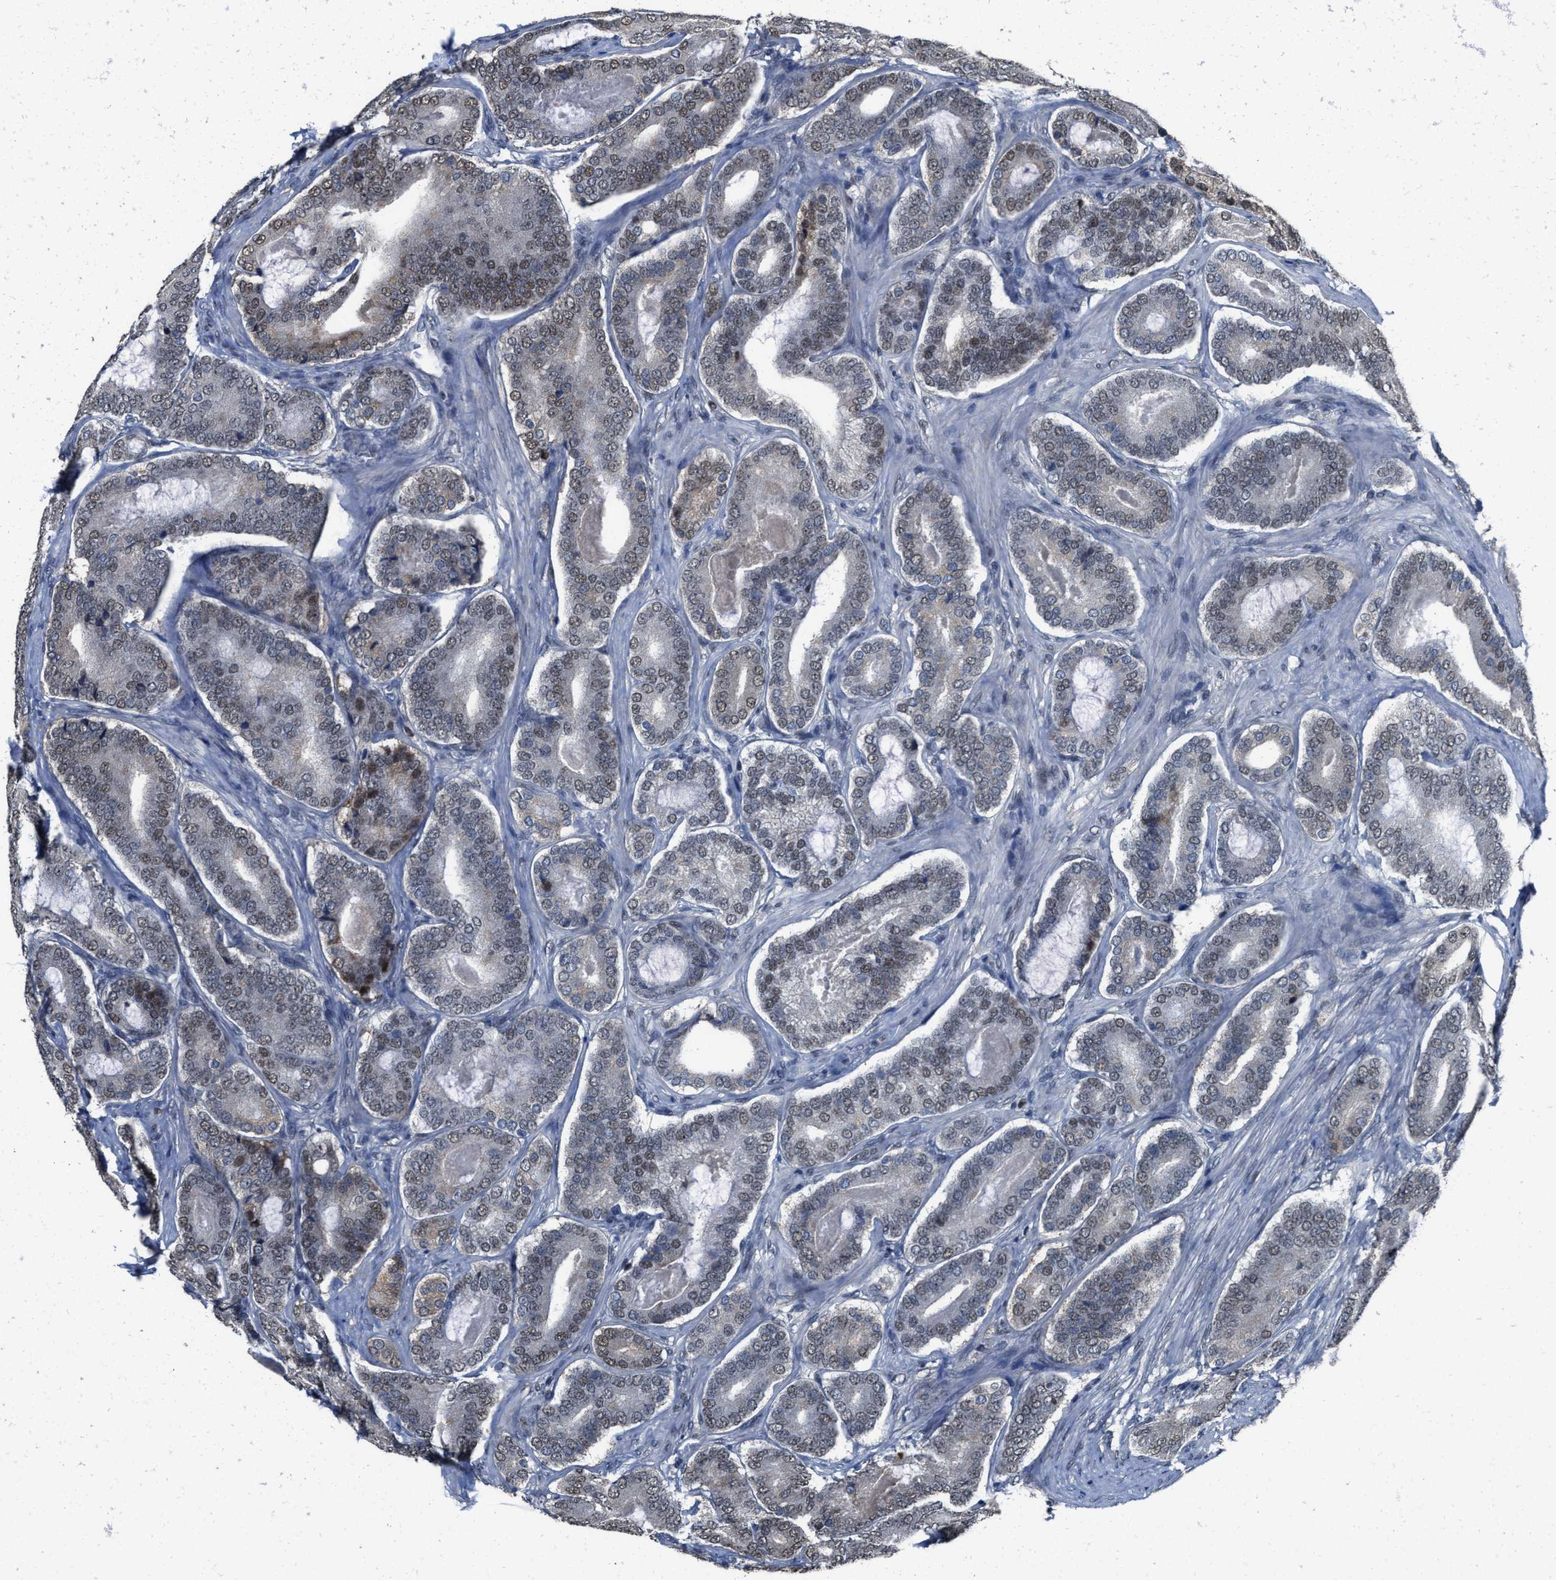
{"staining": {"intensity": "weak", "quantity": "25%-75%", "location": "nuclear"}, "tissue": "prostate cancer", "cell_type": "Tumor cells", "image_type": "cancer", "snomed": [{"axis": "morphology", "description": "Adenocarcinoma, High grade"}, {"axis": "topography", "description": "Prostate"}], "caption": "This histopathology image exhibits prostate cancer stained with IHC to label a protein in brown. The nuclear of tumor cells show weak positivity for the protein. Nuclei are counter-stained blue.", "gene": "ZNF20", "patient": {"sex": "male", "age": 60}}